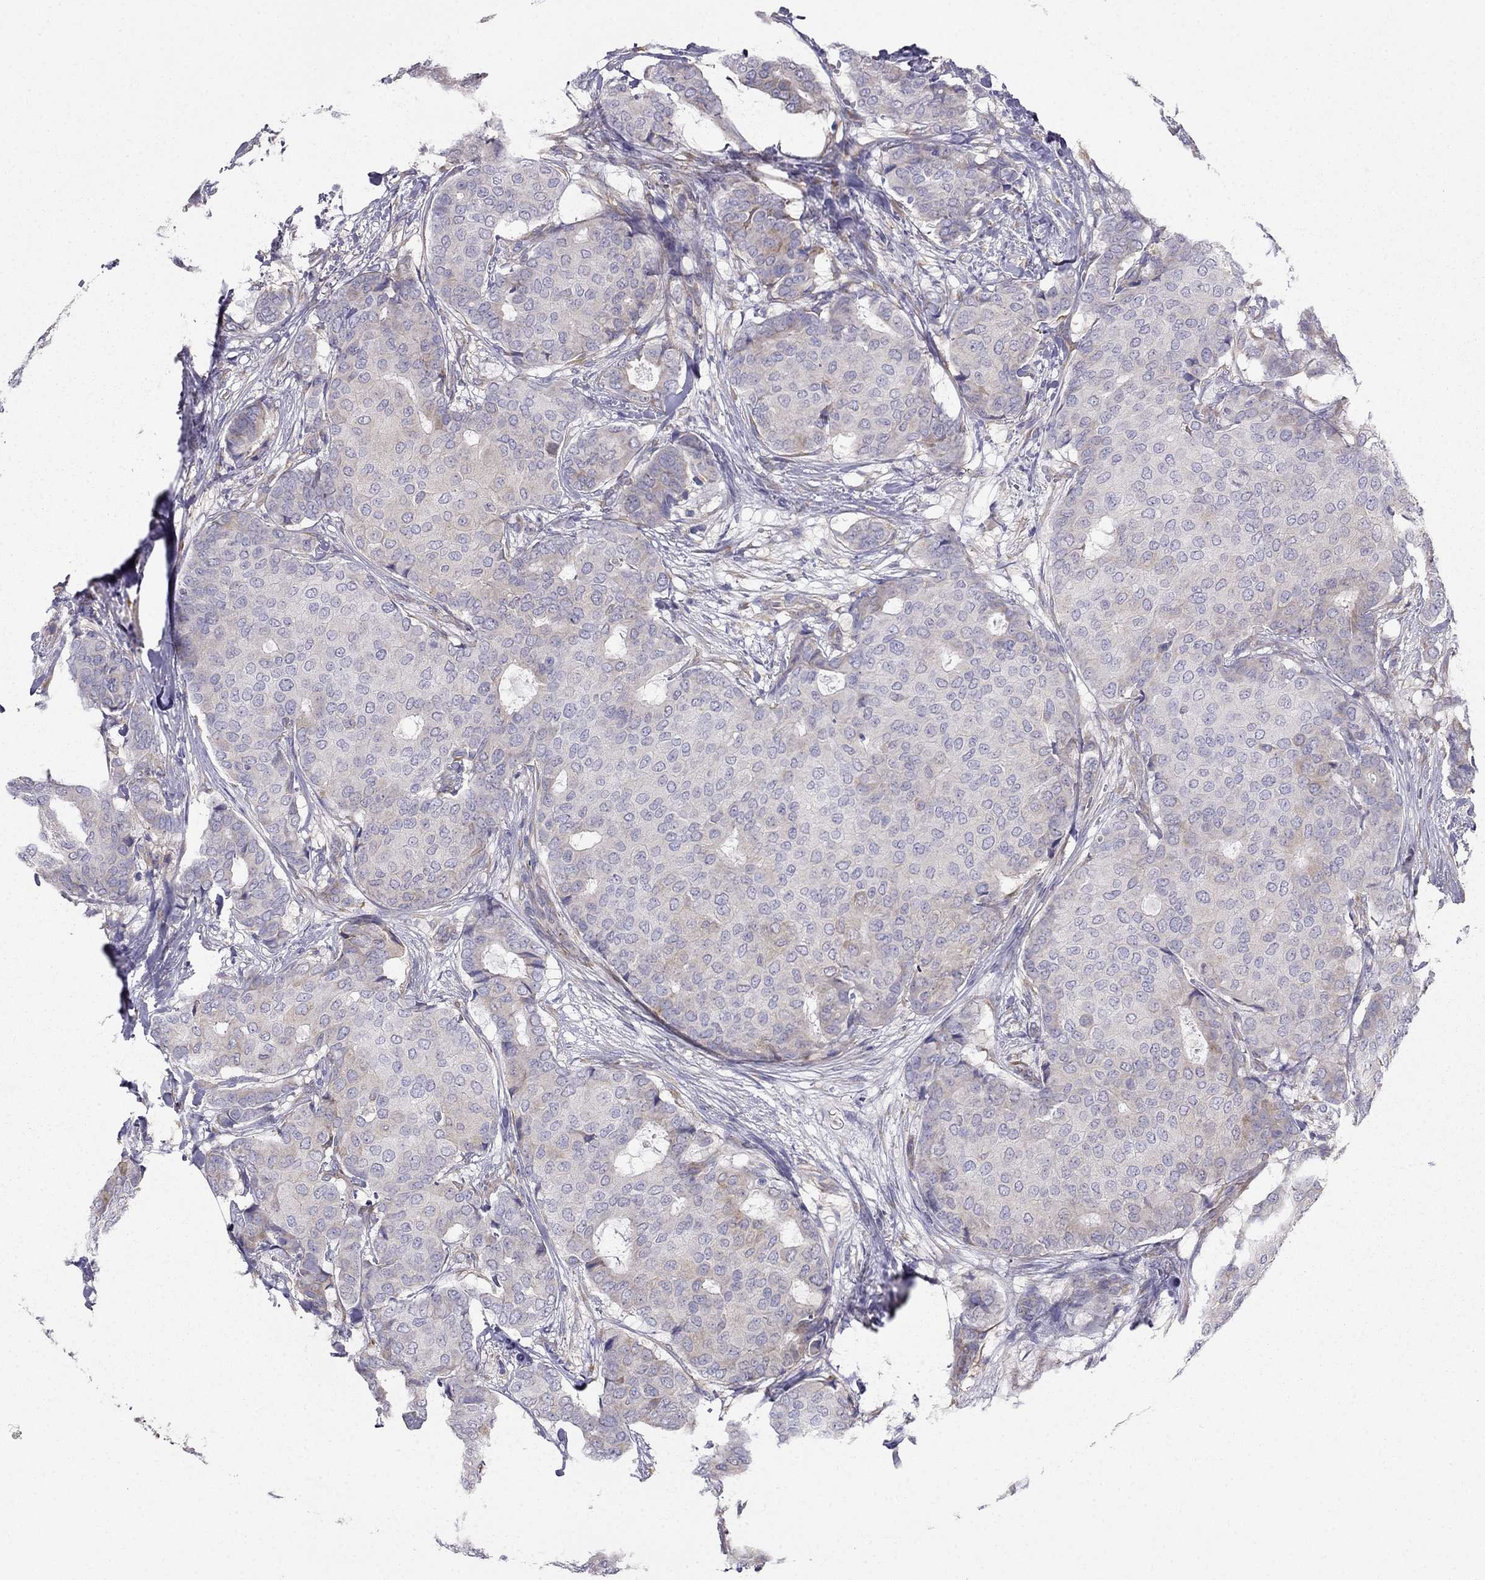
{"staining": {"intensity": "weak", "quantity": "<25%", "location": "cytoplasmic/membranous"}, "tissue": "breast cancer", "cell_type": "Tumor cells", "image_type": "cancer", "snomed": [{"axis": "morphology", "description": "Duct carcinoma"}, {"axis": "topography", "description": "Breast"}], "caption": "The histopathology image displays no staining of tumor cells in breast intraductal carcinoma.", "gene": "LONRF2", "patient": {"sex": "female", "age": 75}}